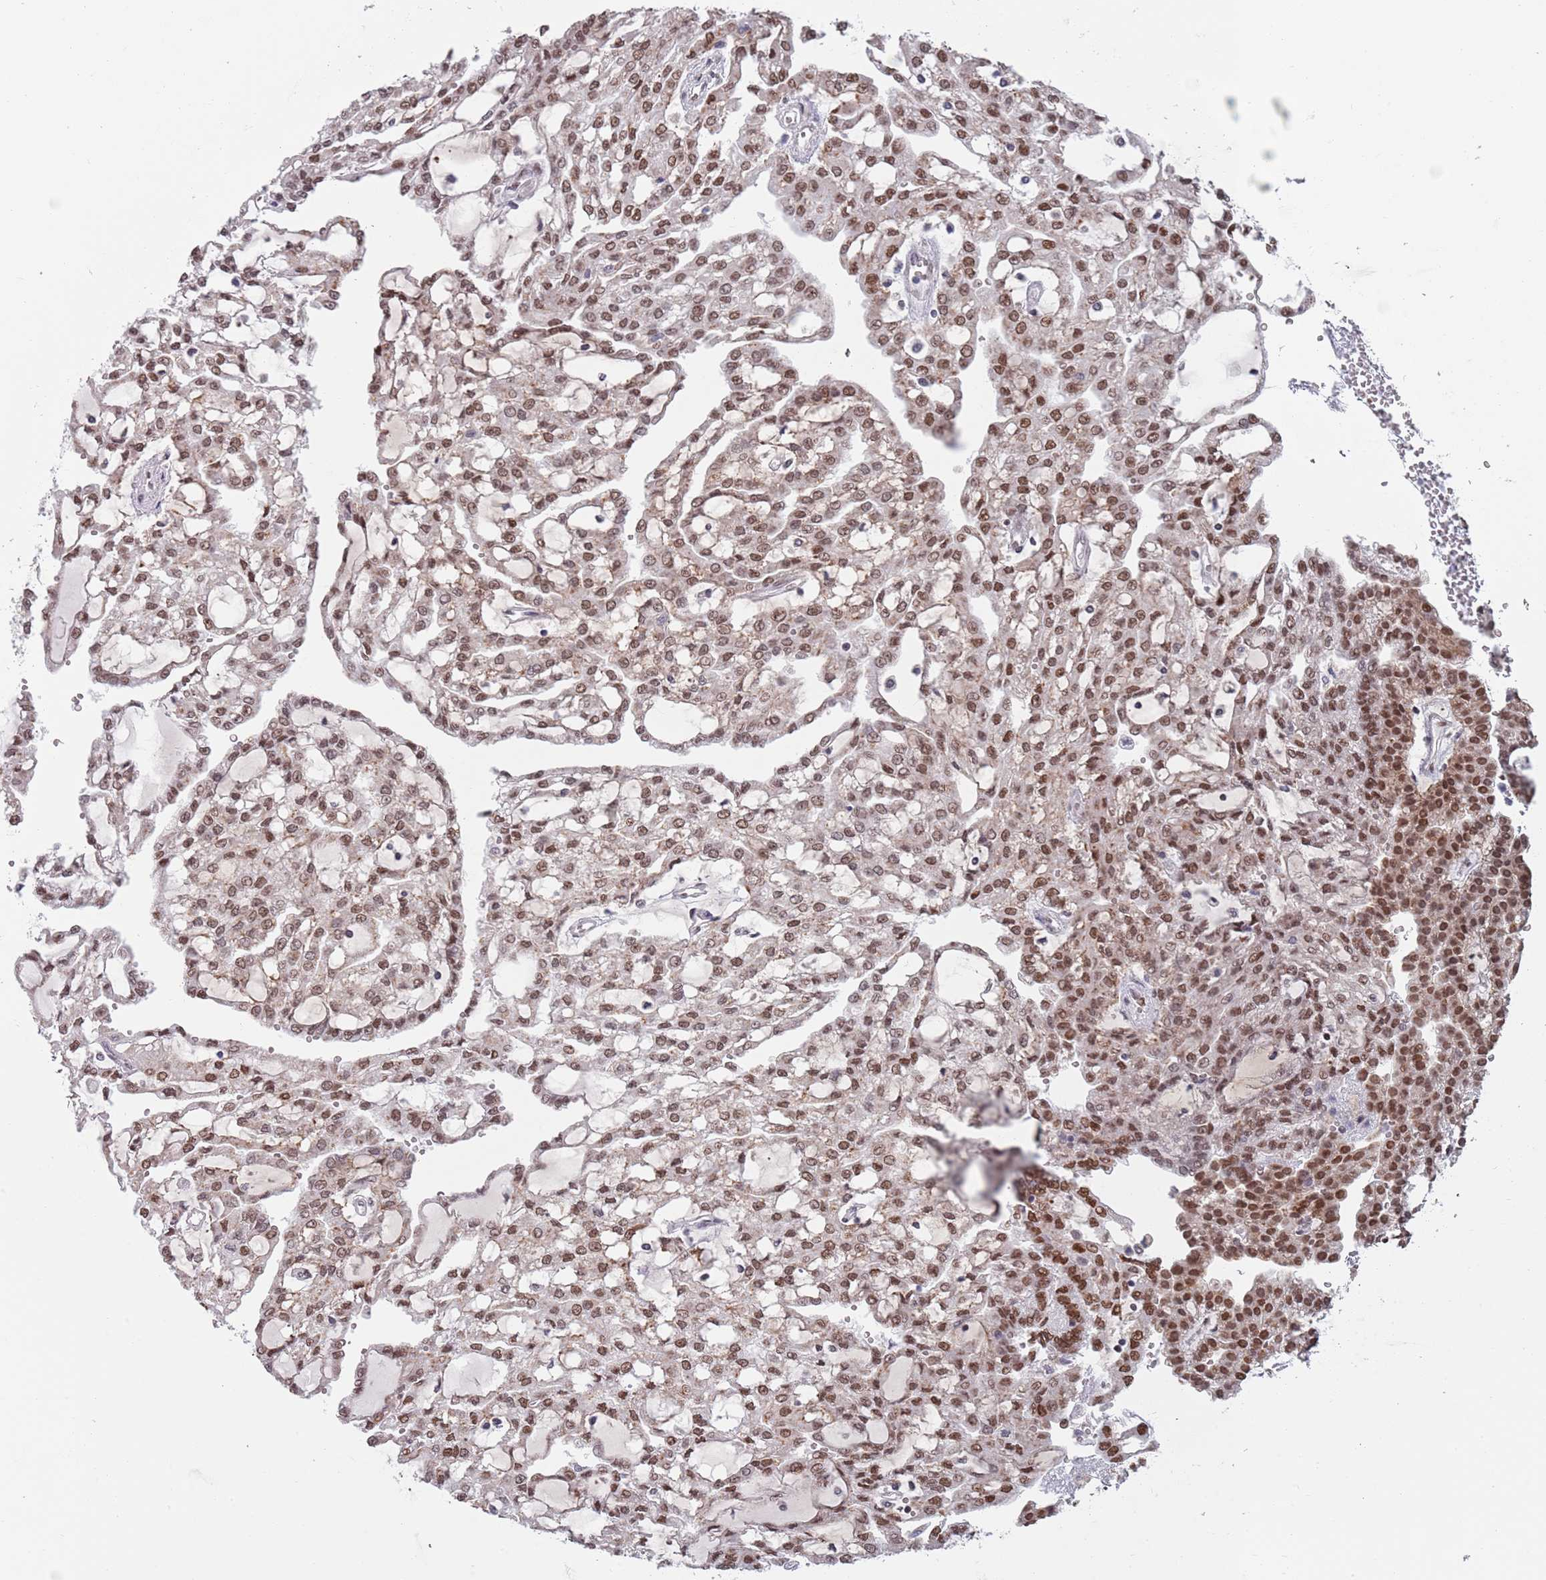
{"staining": {"intensity": "moderate", "quantity": ">75%", "location": "nuclear"}, "tissue": "renal cancer", "cell_type": "Tumor cells", "image_type": "cancer", "snomed": [{"axis": "morphology", "description": "Adenocarcinoma, NOS"}, {"axis": "topography", "description": "Kidney"}], "caption": "Brown immunohistochemical staining in human renal cancer (adenocarcinoma) shows moderate nuclear staining in about >75% of tumor cells.", "gene": "MFSD12", "patient": {"sex": "male", "age": 63}}